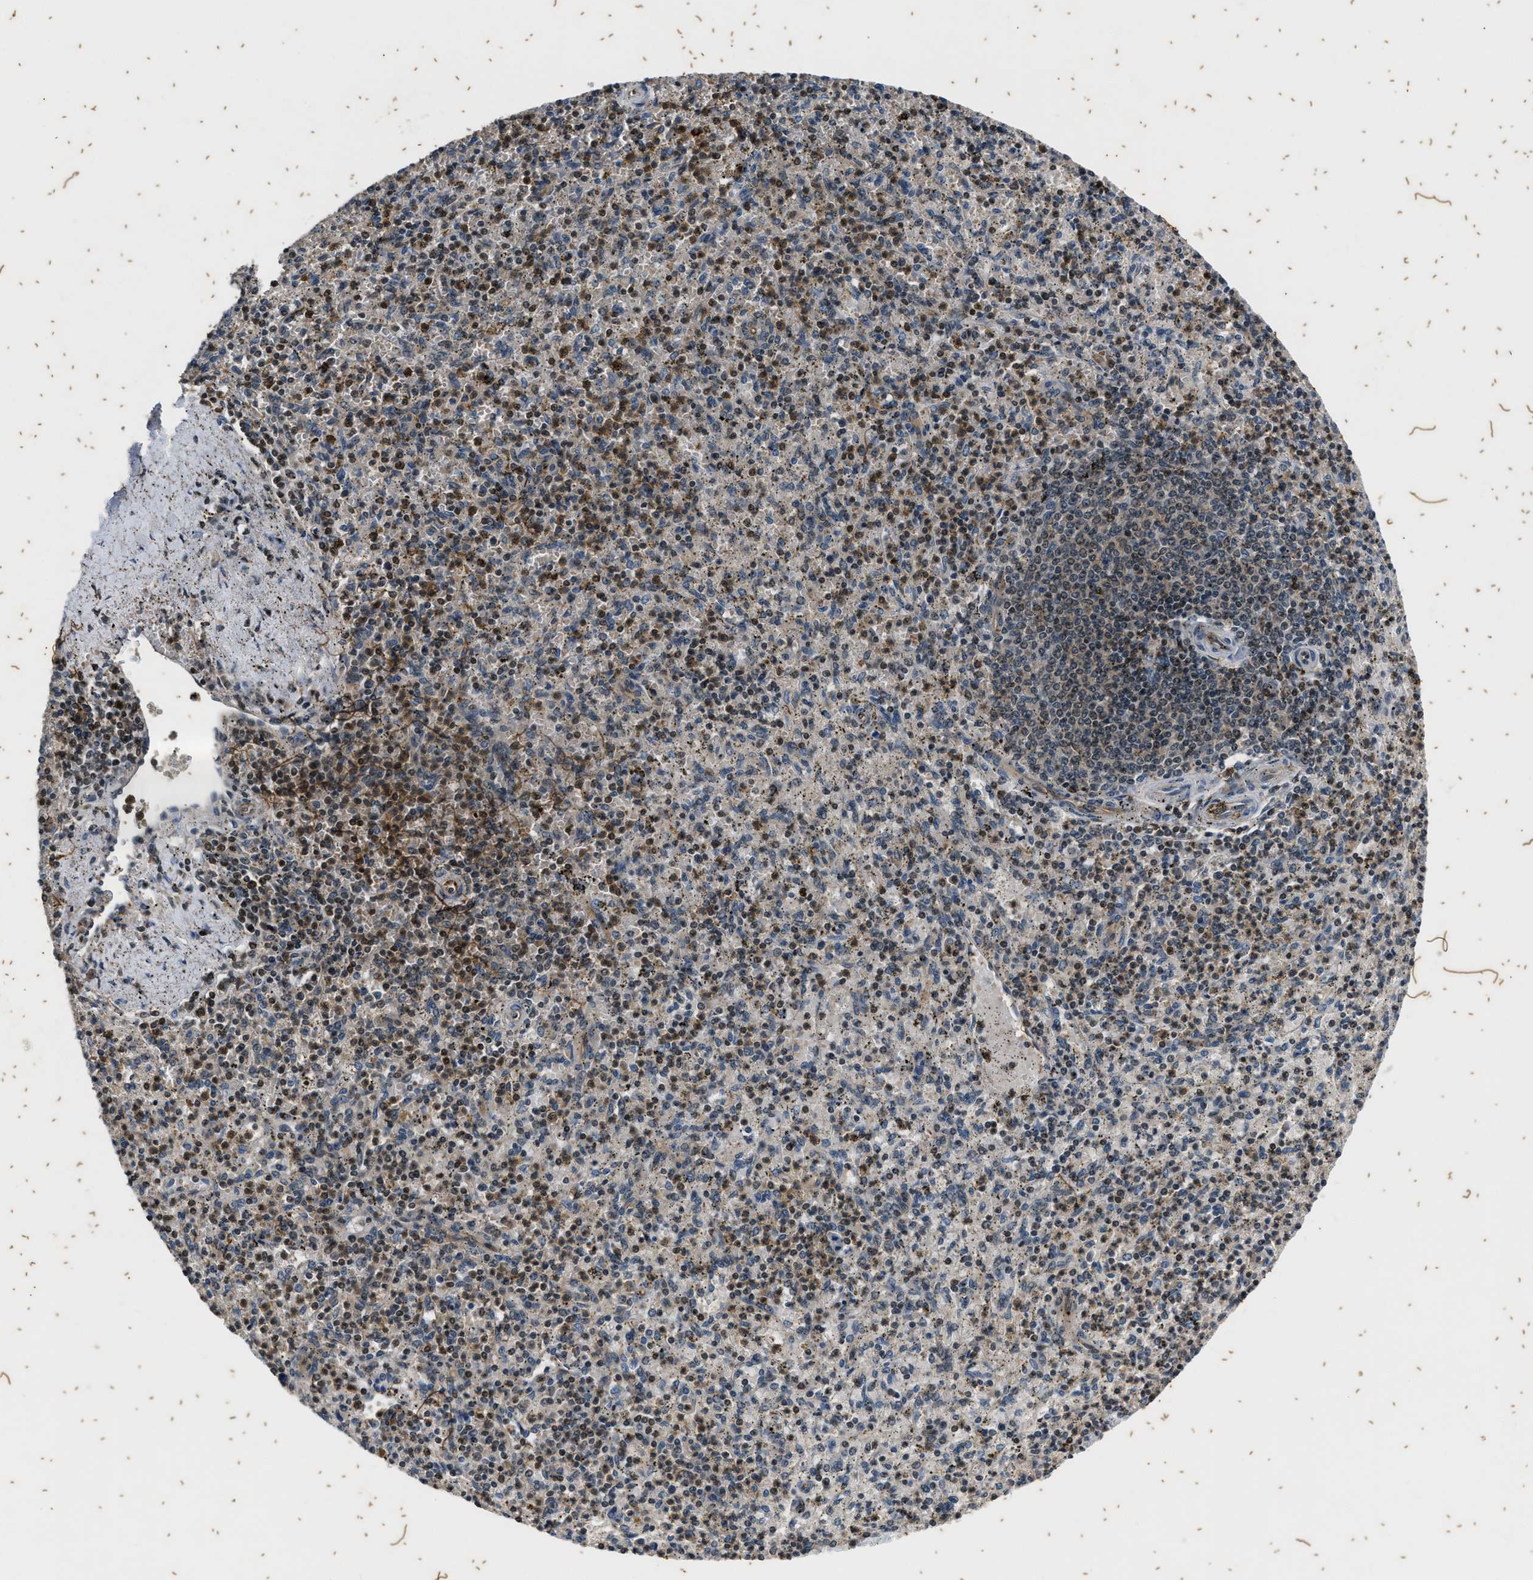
{"staining": {"intensity": "moderate", "quantity": "25%-75%", "location": "nuclear"}, "tissue": "spleen", "cell_type": "Cells in red pulp", "image_type": "normal", "snomed": [{"axis": "morphology", "description": "Normal tissue, NOS"}, {"axis": "topography", "description": "Spleen"}], "caption": "This micrograph exhibits IHC staining of normal spleen, with medium moderate nuclear positivity in approximately 25%-75% of cells in red pulp.", "gene": "PTPN7", "patient": {"sex": "male", "age": 72}}